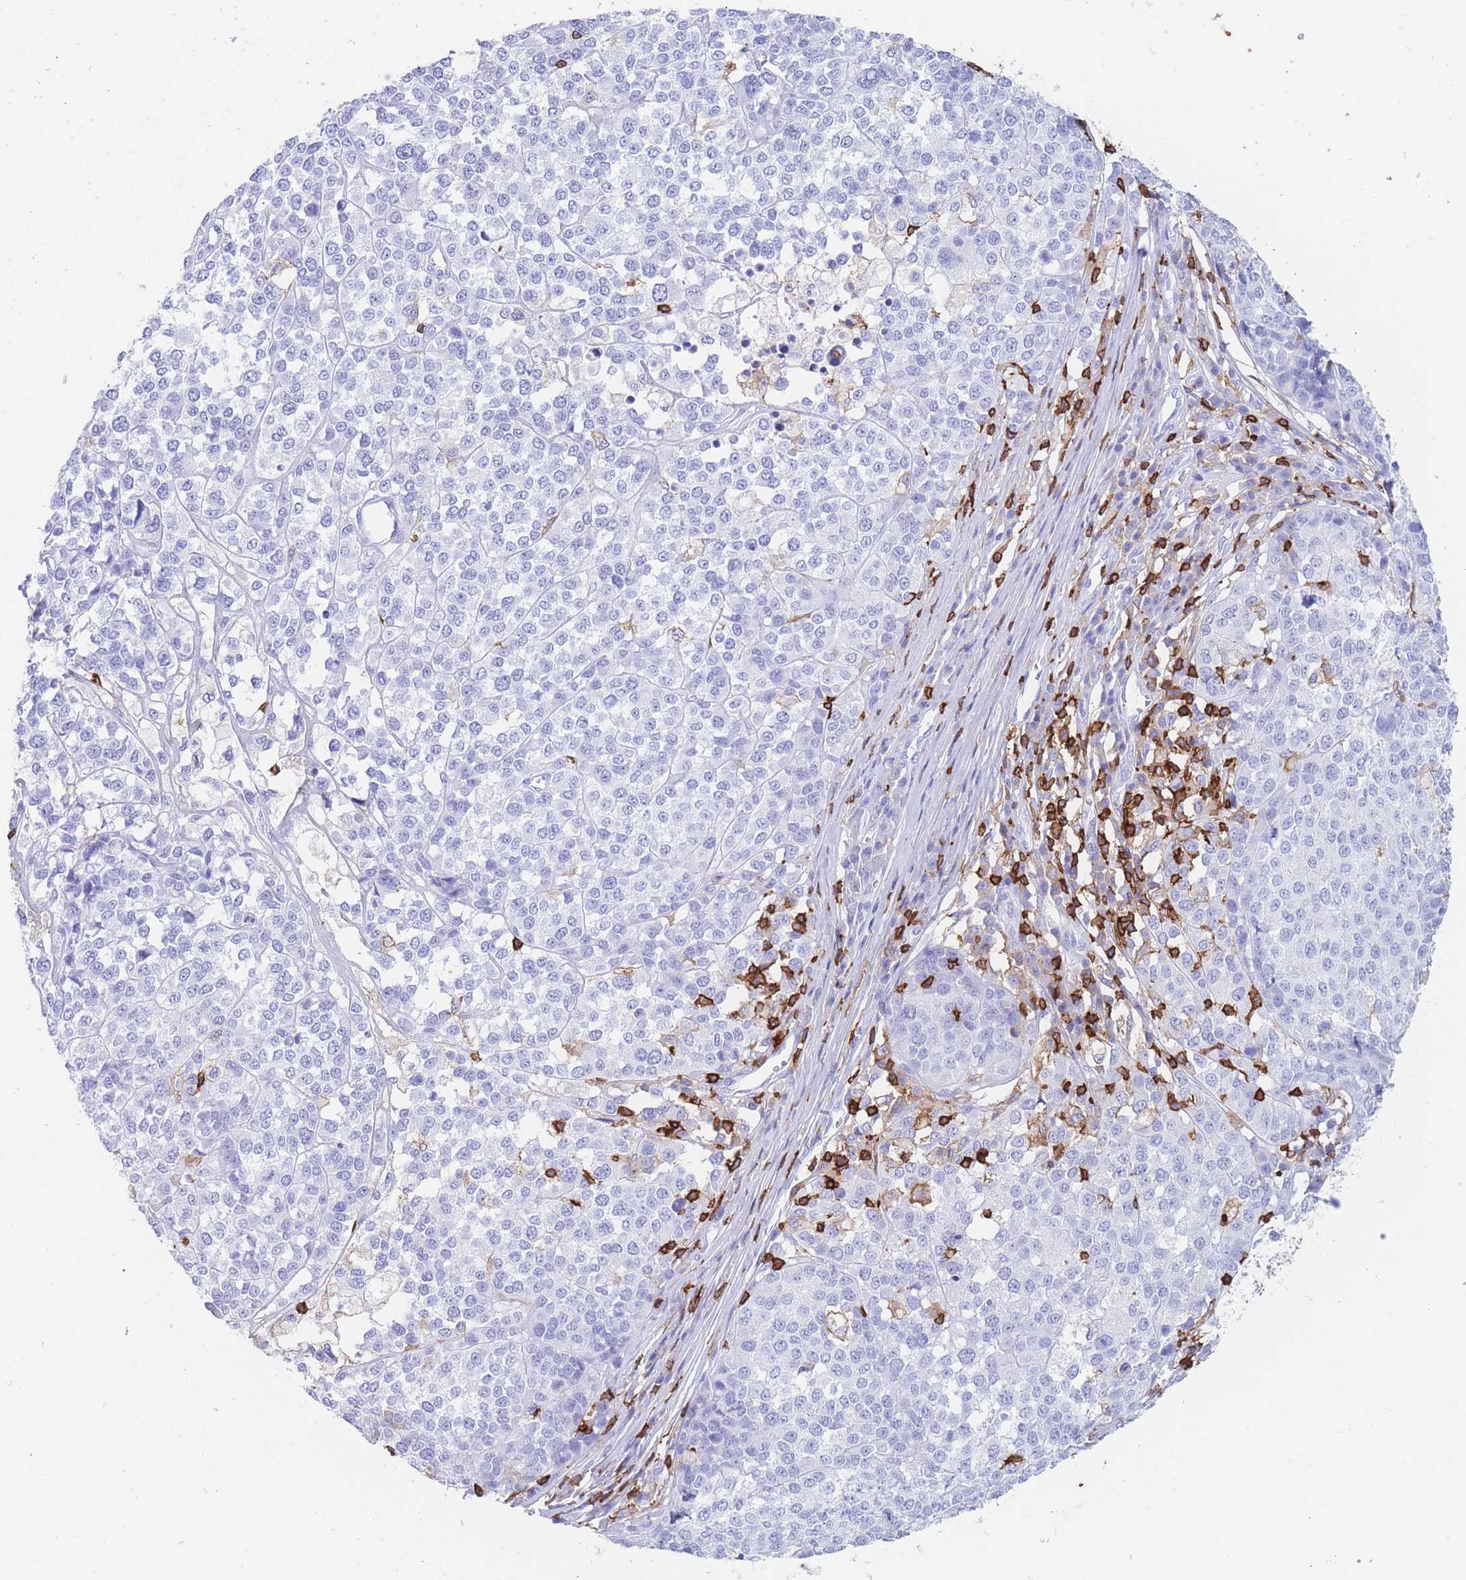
{"staining": {"intensity": "negative", "quantity": "none", "location": "none"}, "tissue": "melanoma", "cell_type": "Tumor cells", "image_type": "cancer", "snomed": [{"axis": "morphology", "description": "Malignant melanoma, Metastatic site"}, {"axis": "topography", "description": "Lymph node"}], "caption": "This is a histopathology image of immunohistochemistry staining of melanoma, which shows no staining in tumor cells.", "gene": "CORO1A", "patient": {"sex": "male", "age": 44}}